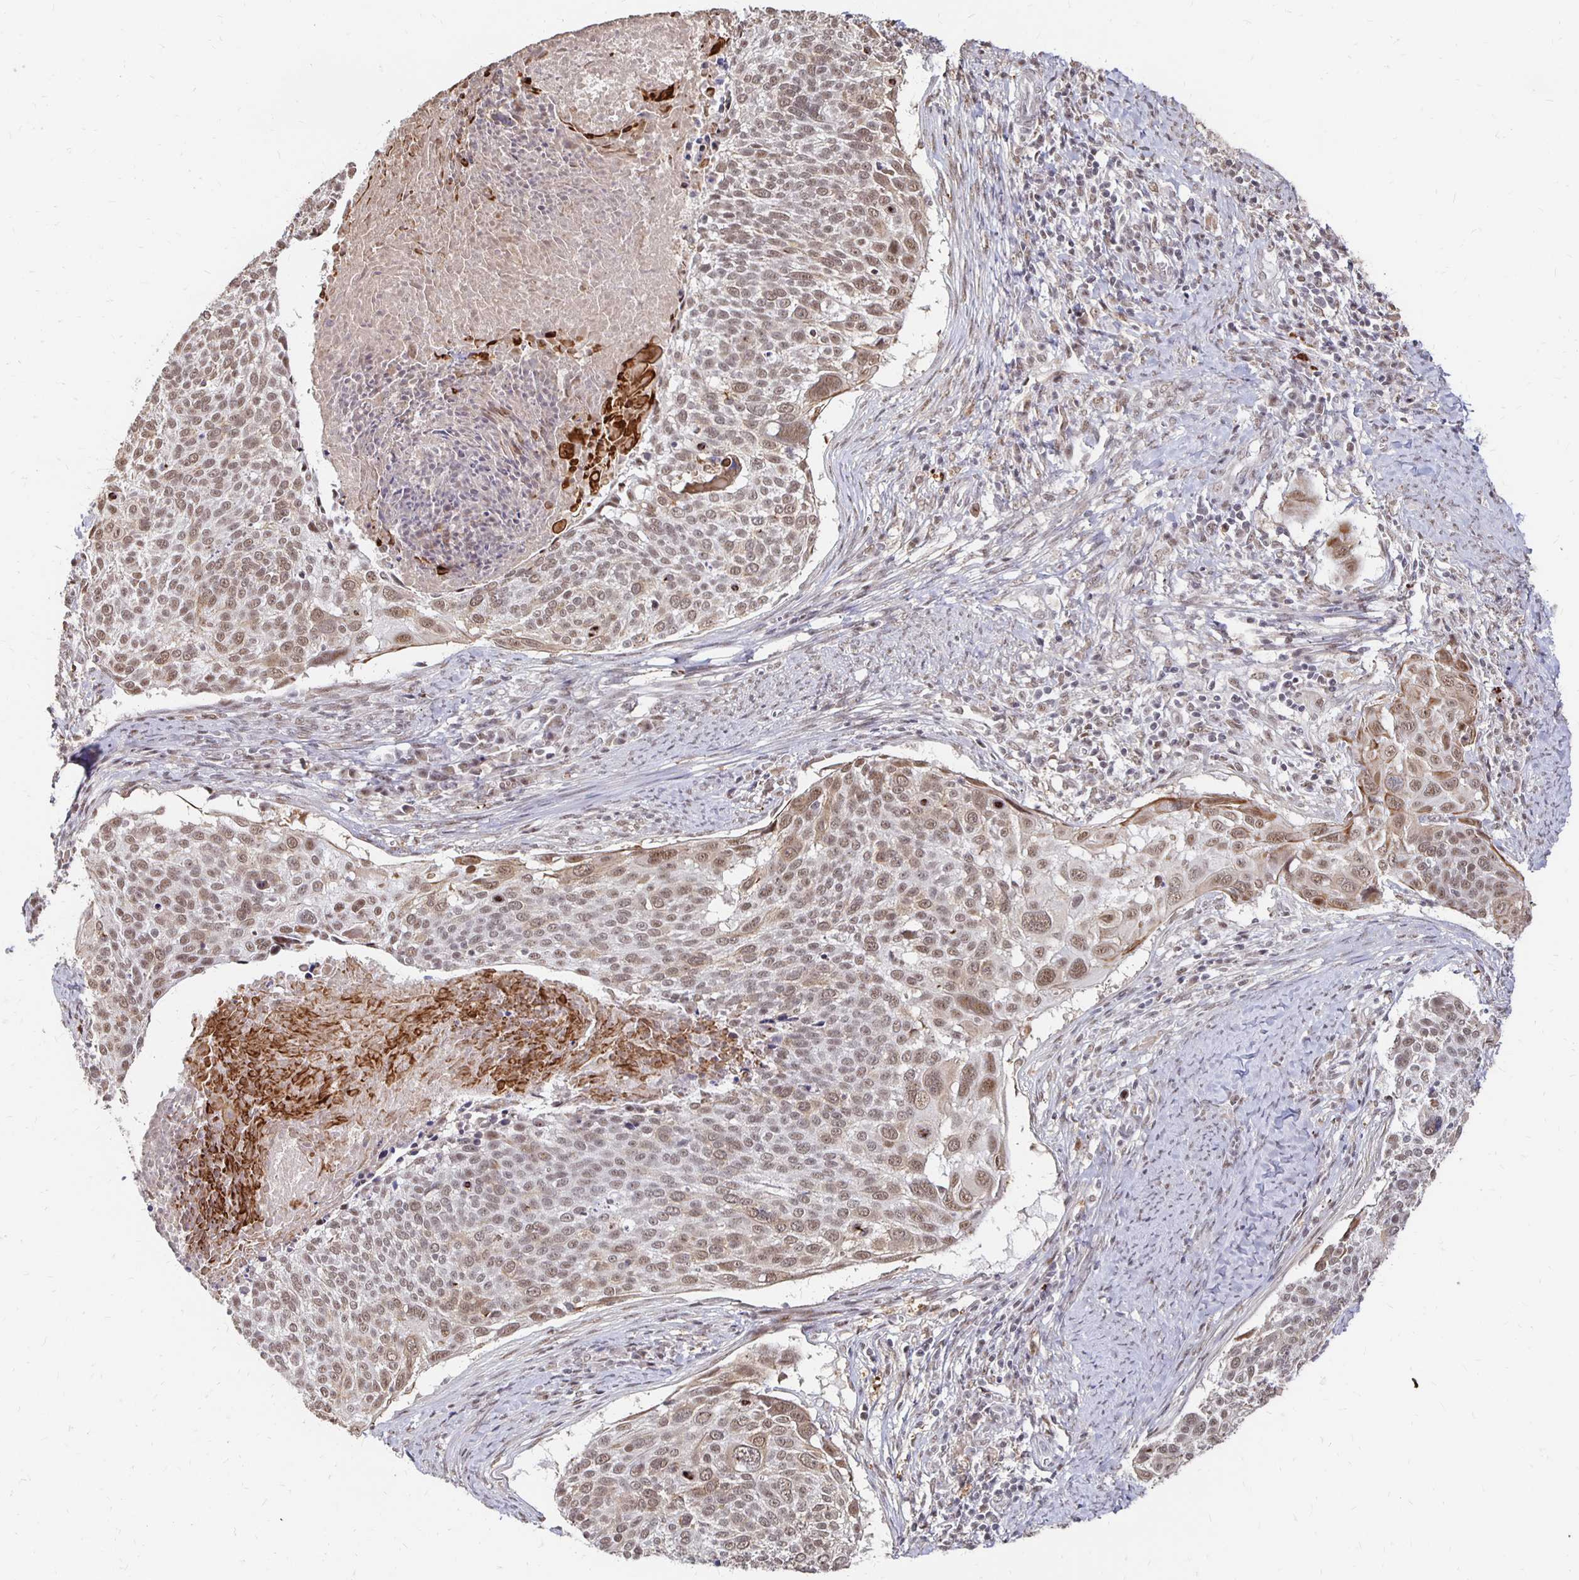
{"staining": {"intensity": "moderate", "quantity": ">75%", "location": "nuclear"}, "tissue": "cervical cancer", "cell_type": "Tumor cells", "image_type": "cancer", "snomed": [{"axis": "morphology", "description": "Squamous cell carcinoma, NOS"}, {"axis": "topography", "description": "Cervix"}], "caption": "A brown stain highlights moderate nuclear expression of a protein in human cervical cancer tumor cells.", "gene": "CLASRP", "patient": {"sex": "female", "age": 39}}